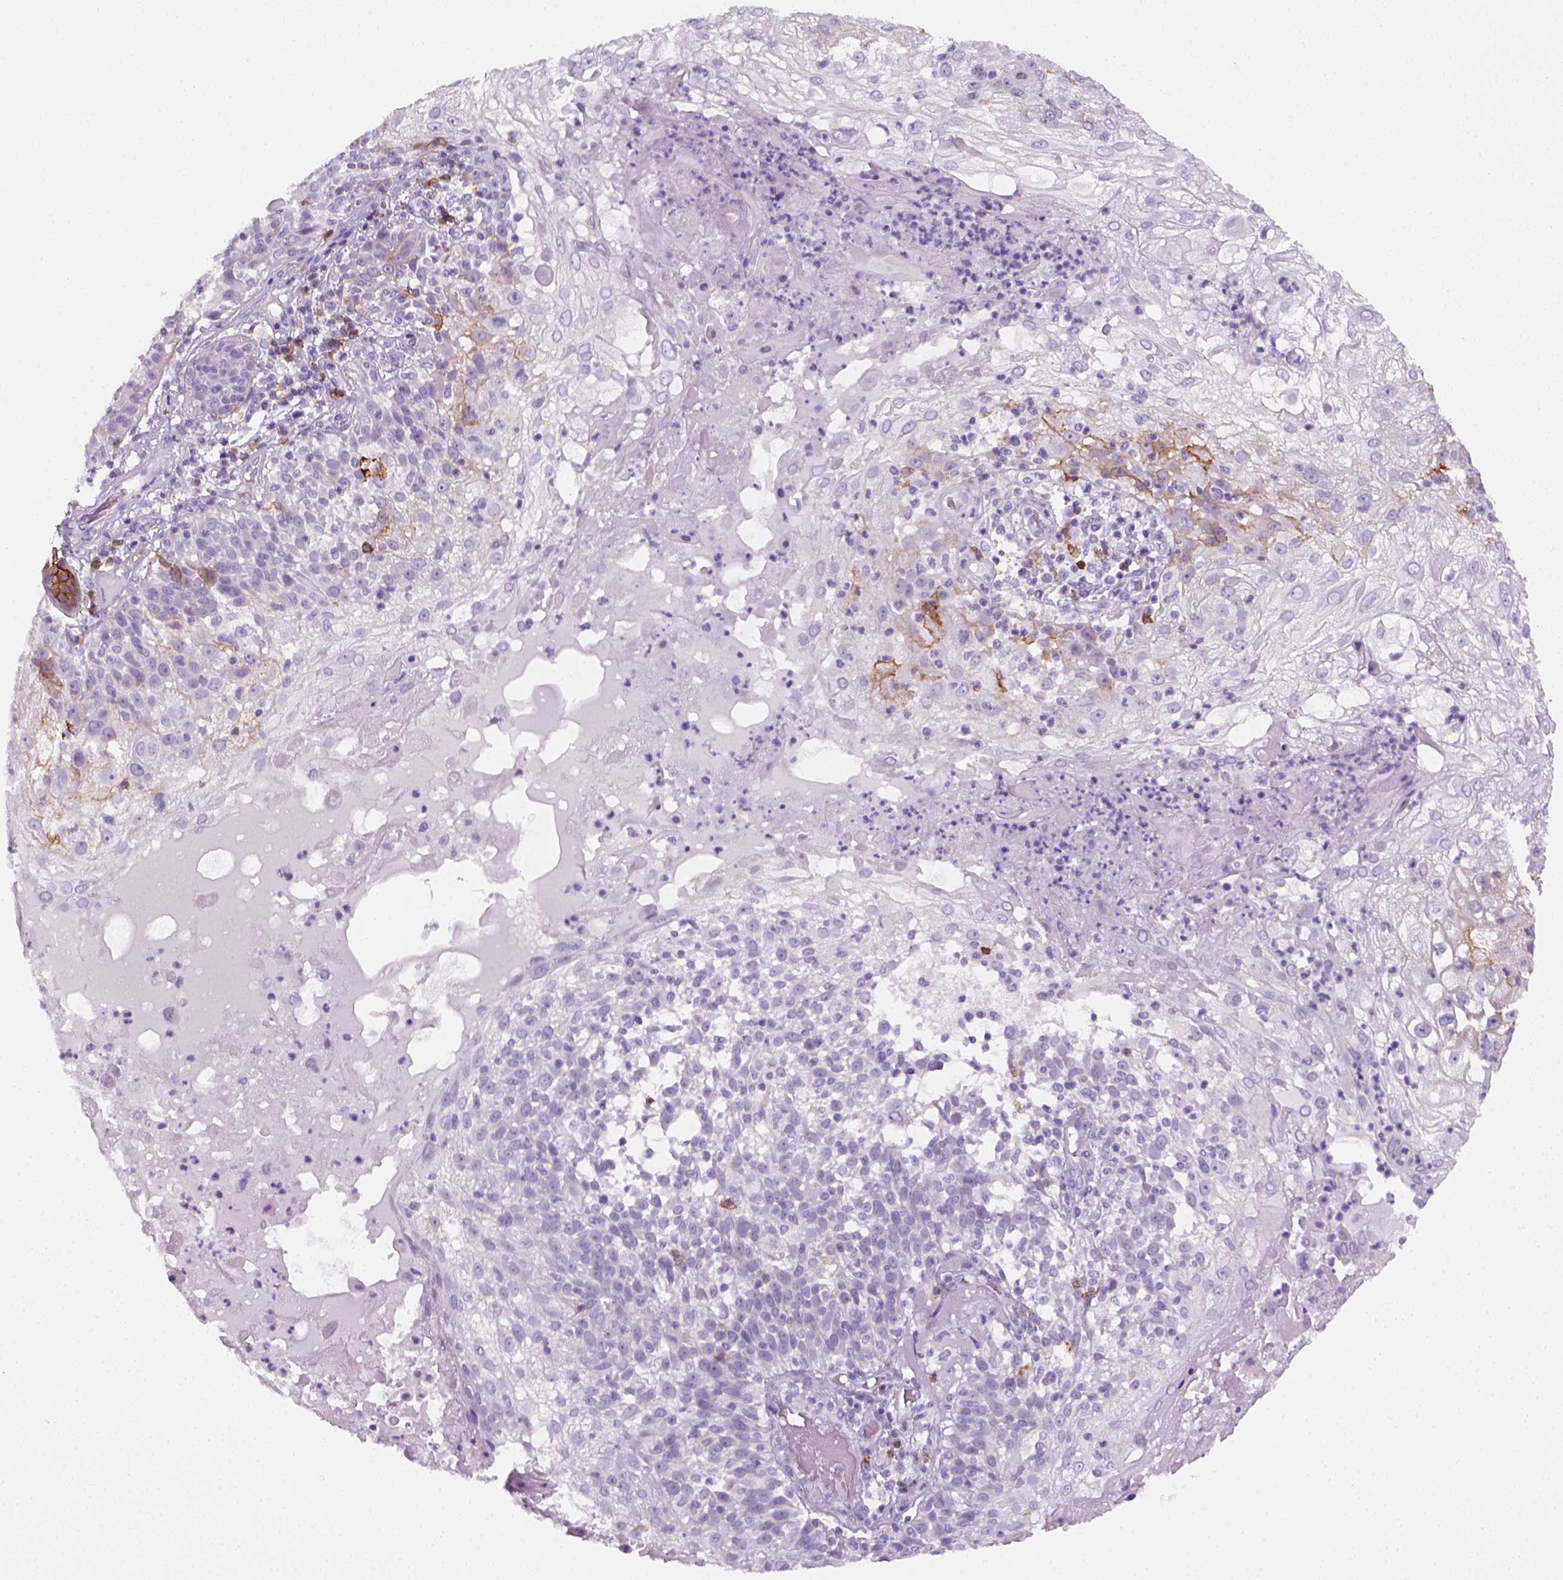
{"staining": {"intensity": "negative", "quantity": "none", "location": "none"}, "tissue": "skin cancer", "cell_type": "Tumor cells", "image_type": "cancer", "snomed": [{"axis": "morphology", "description": "Normal tissue, NOS"}, {"axis": "morphology", "description": "Squamous cell carcinoma, NOS"}, {"axis": "topography", "description": "Skin"}], "caption": "Tumor cells are negative for protein expression in human skin cancer.", "gene": "AQP3", "patient": {"sex": "female", "age": 83}}